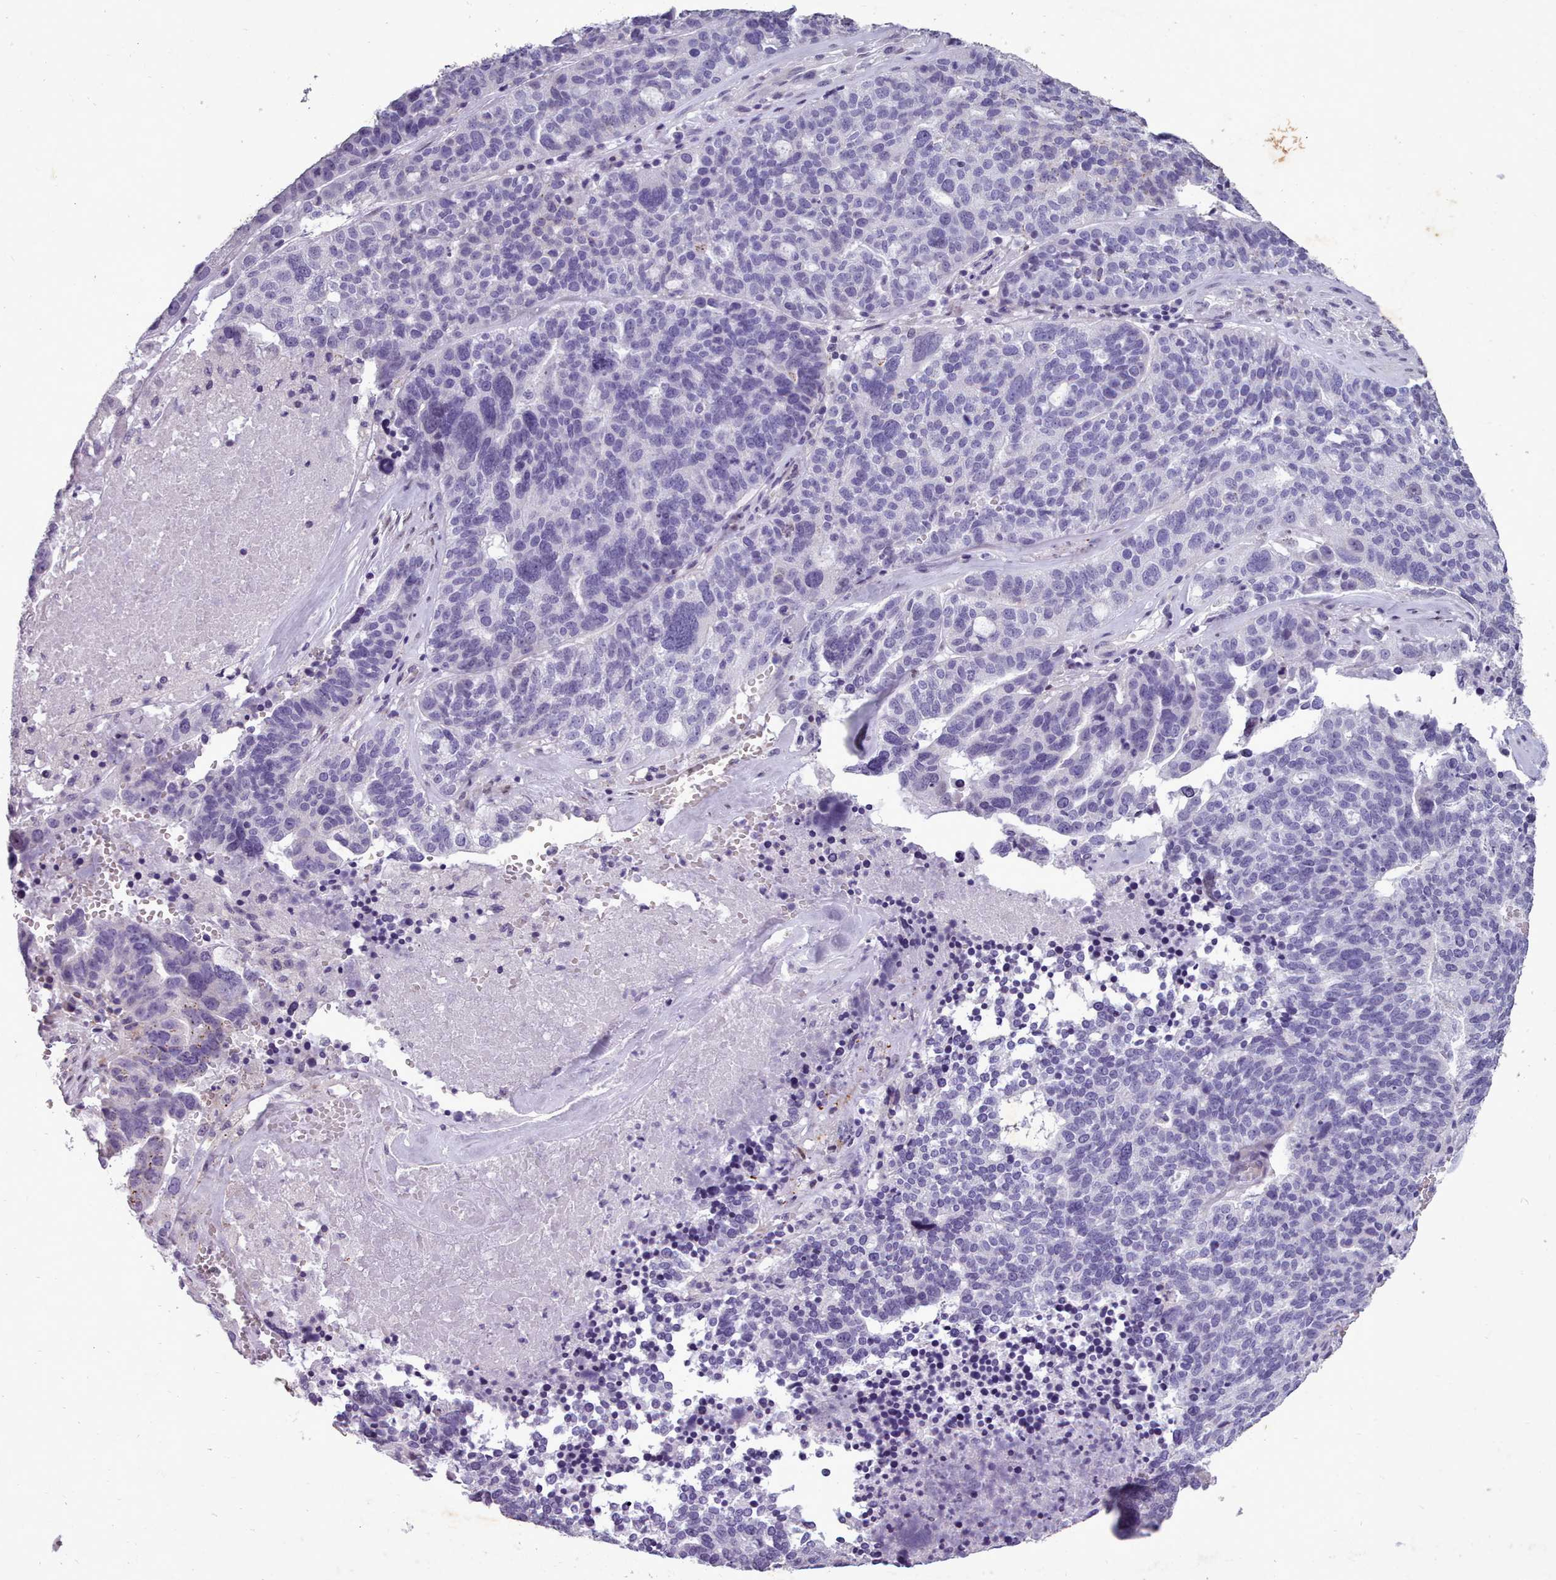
{"staining": {"intensity": "negative", "quantity": "none", "location": "none"}, "tissue": "ovarian cancer", "cell_type": "Tumor cells", "image_type": "cancer", "snomed": [{"axis": "morphology", "description": "Cystadenocarcinoma, serous, NOS"}, {"axis": "topography", "description": "Ovary"}], "caption": "The micrograph exhibits no staining of tumor cells in ovarian serous cystadenocarcinoma.", "gene": "KCNT2", "patient": {"sex": "female", "age": 59}}